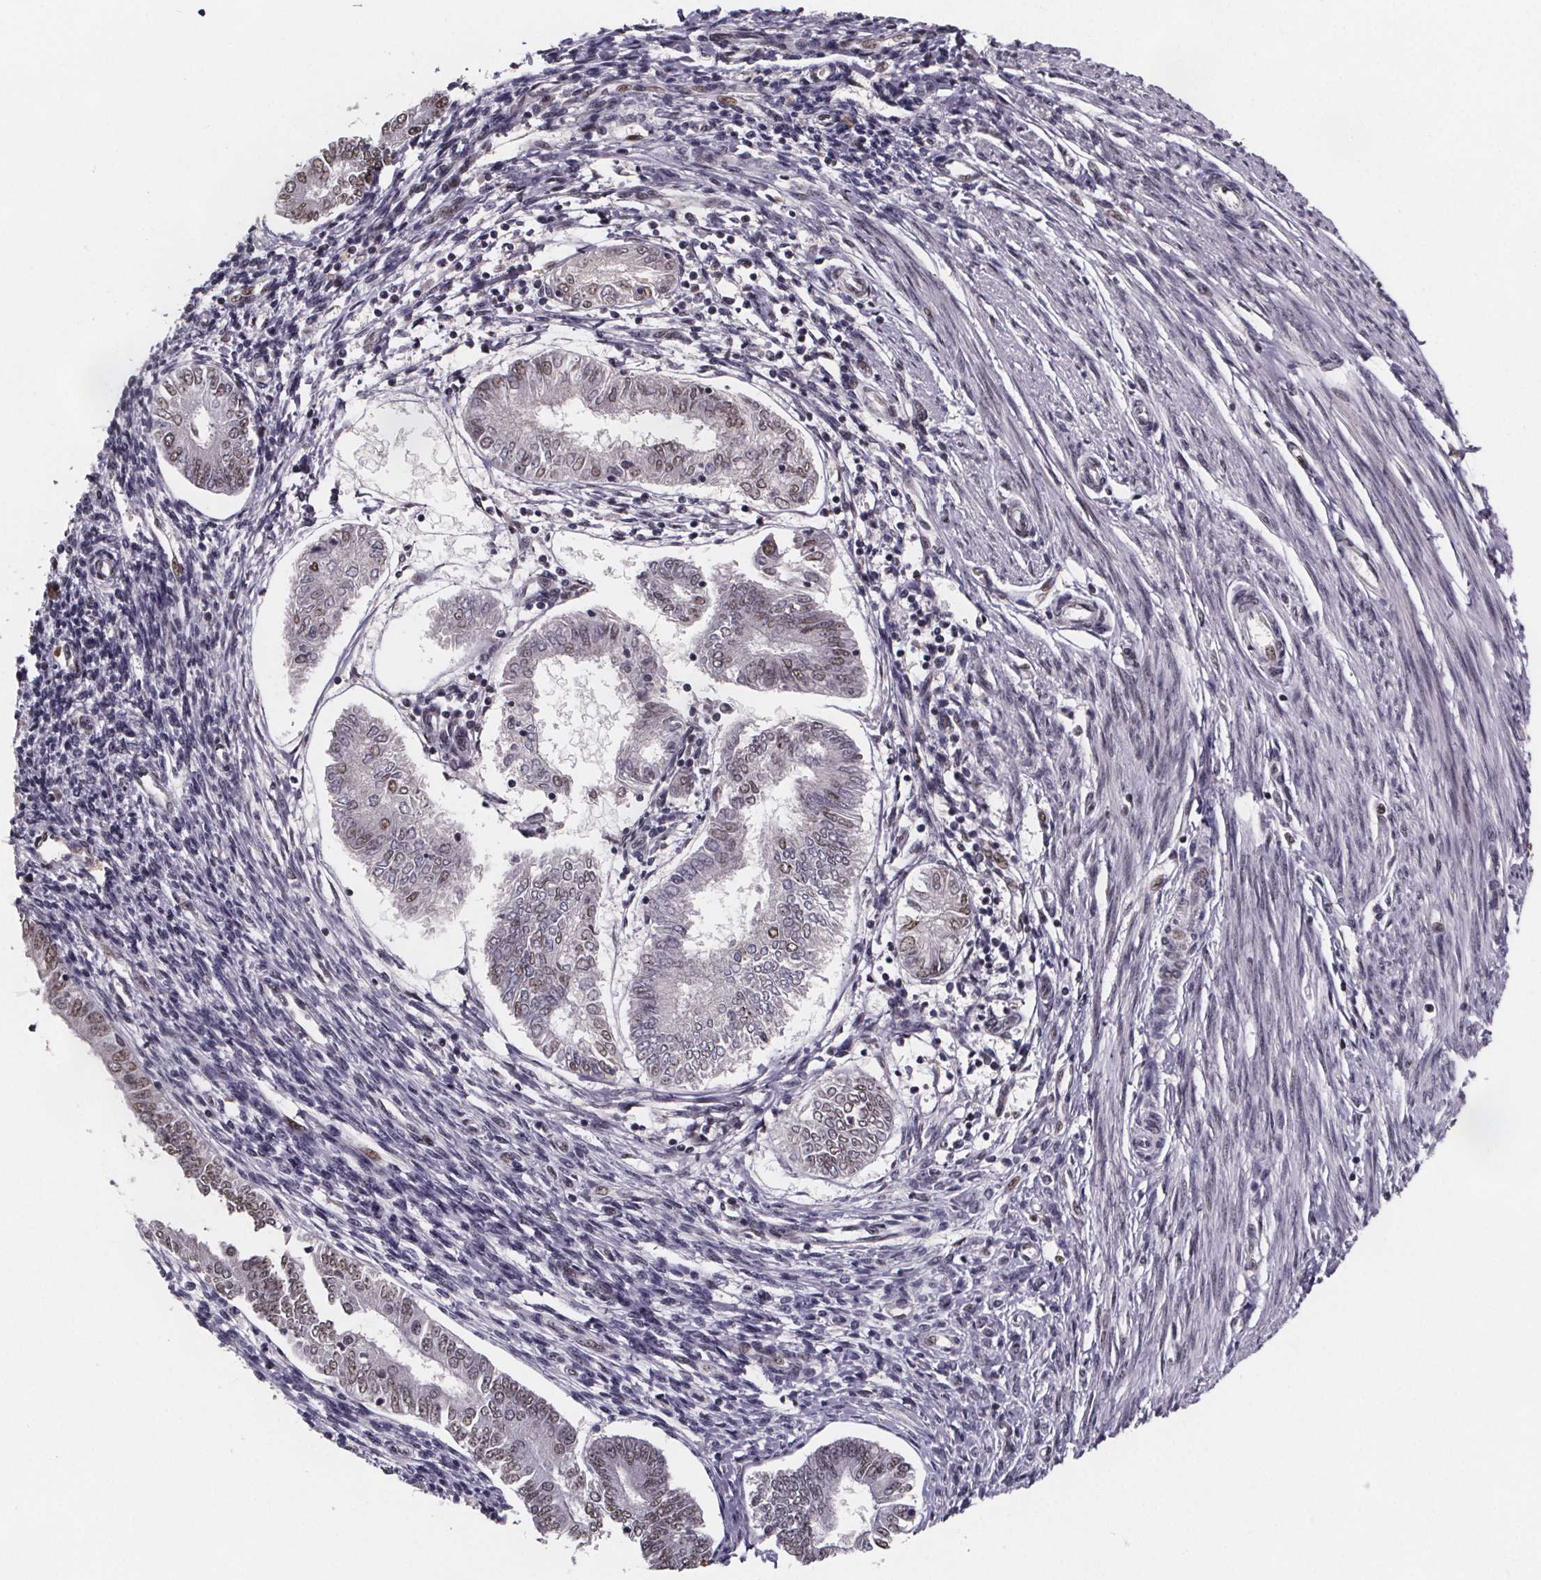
{"staining": {"intensity": "weak", "quantity": "<25%", "location": "nuclear"}, "tissue": "endometrial cancer", "cell_type": "Tumor cells", "image_type": "cancer", "snomed": [{"axis": "morphology", "description": "Adenocarcinoma, NOS"}, {"axis": "topography", "description": "Endometrium"}], "caption": "The immunohistochemistry image has no significant positivity in tumor cells of adenocarcinoma (endometrial) tissue. The staining was performed using DAB to visualize the protein expression in brown, while the nuclei were stained in blue with hematoxylin (Magnification: 20x).", "gene": "U2SURP", "patient": {"sex": "female", "age": 68}}